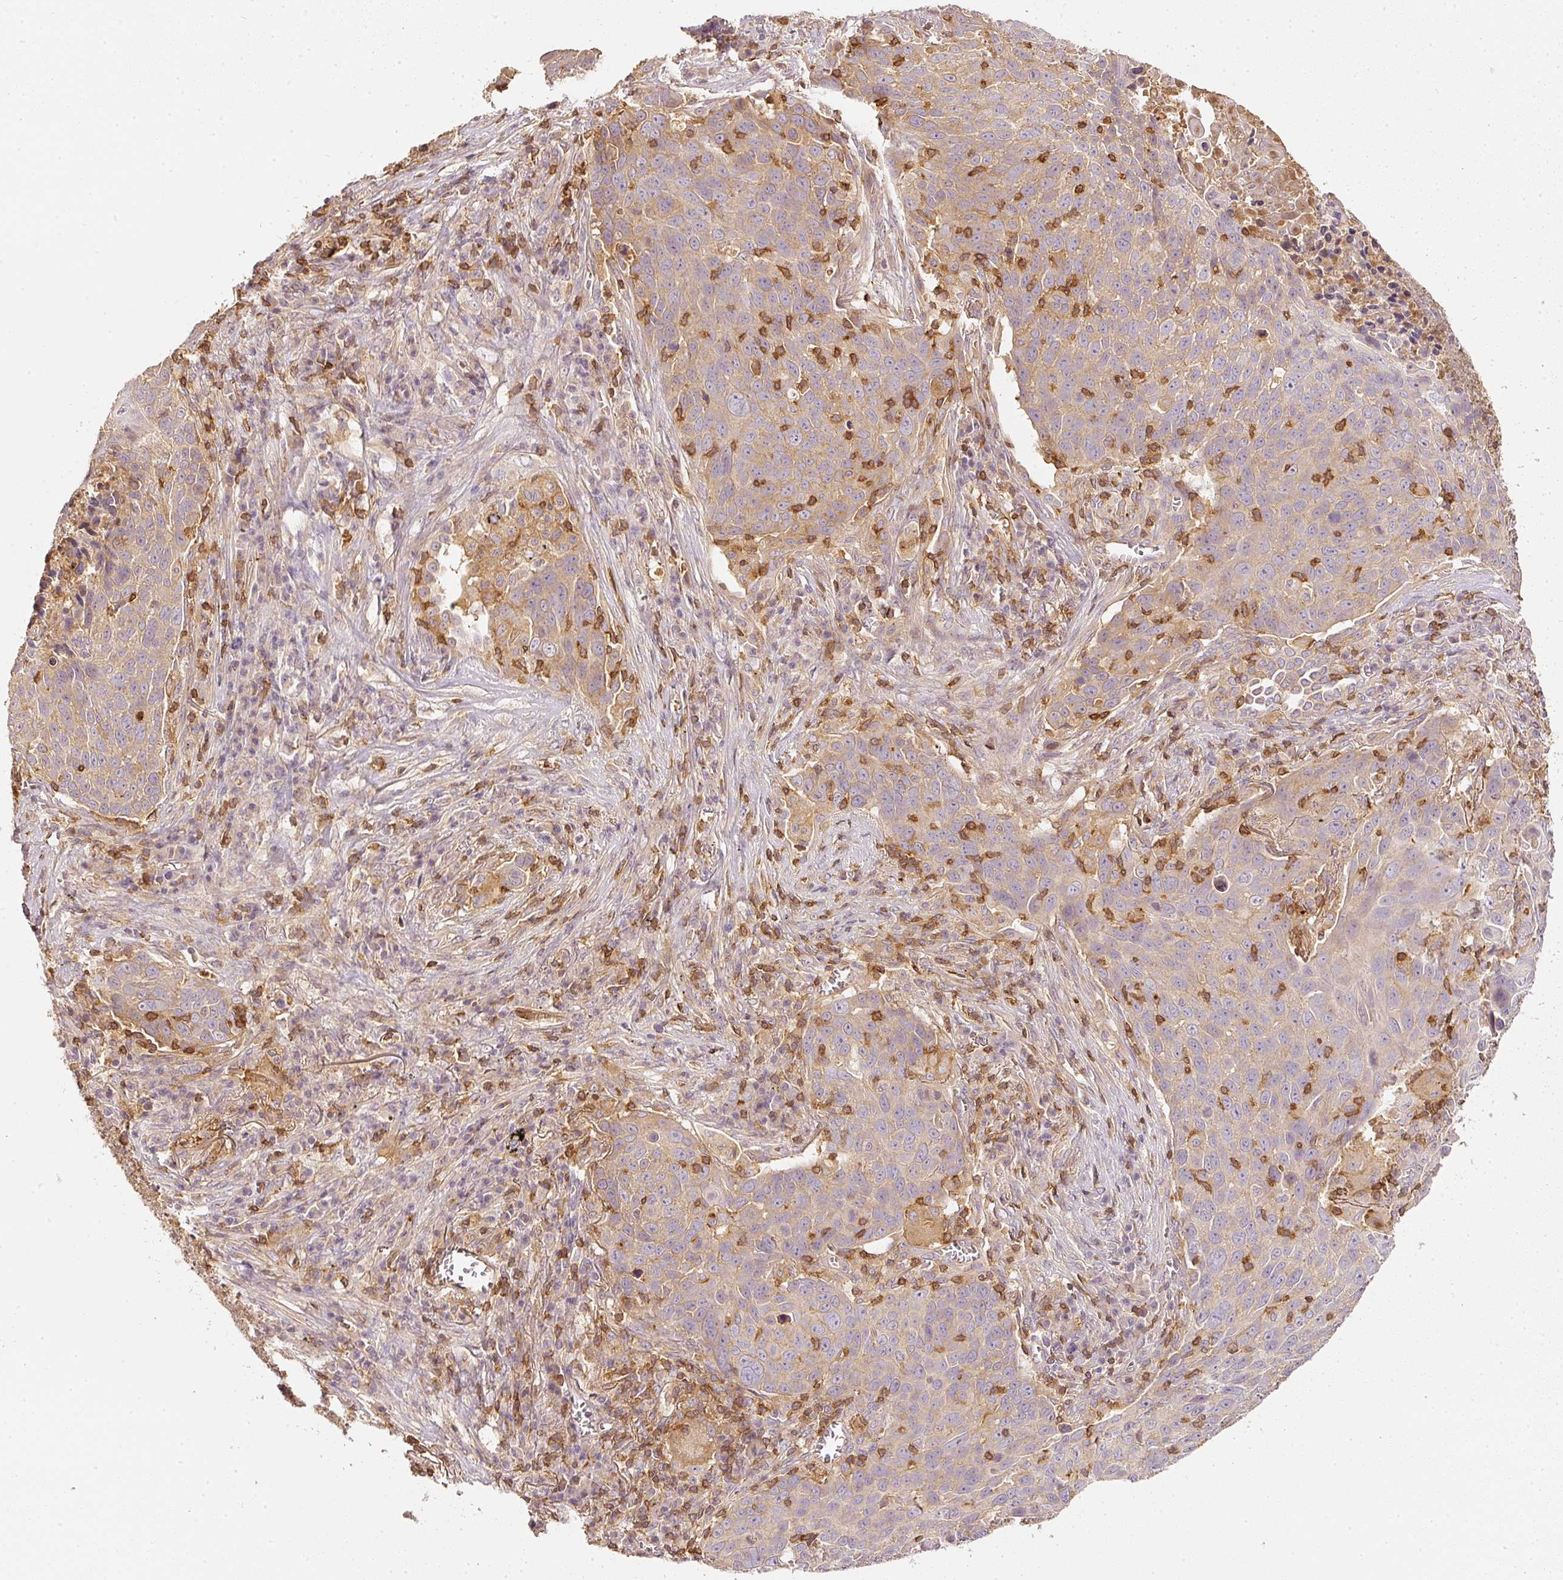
{"staining": {"intensity": "weak", "quantity": "25%-75%", "location": "cytoplasmic/membranous"}, "tissue": "lung cancer", "cell_type": "Tumor cells", "image_type": "cancer", "snomed": [{"axis": "morphology", "description": "Squamous cell carcinoma, NOS"}, {"axis": "topography", "description": "Lung"}], "caption": "Immunohistochemical staining of lung cancer (squamous cell carcinoma) displays low levels of weak cytoplasmic/membranous protein positivity in approximately 25%-75% of tumor cells. (DAB = brown stain, brightfield microscopy at high magnification).", "gene": "EVL", "patient": {"sex": "male", "age": 78}}